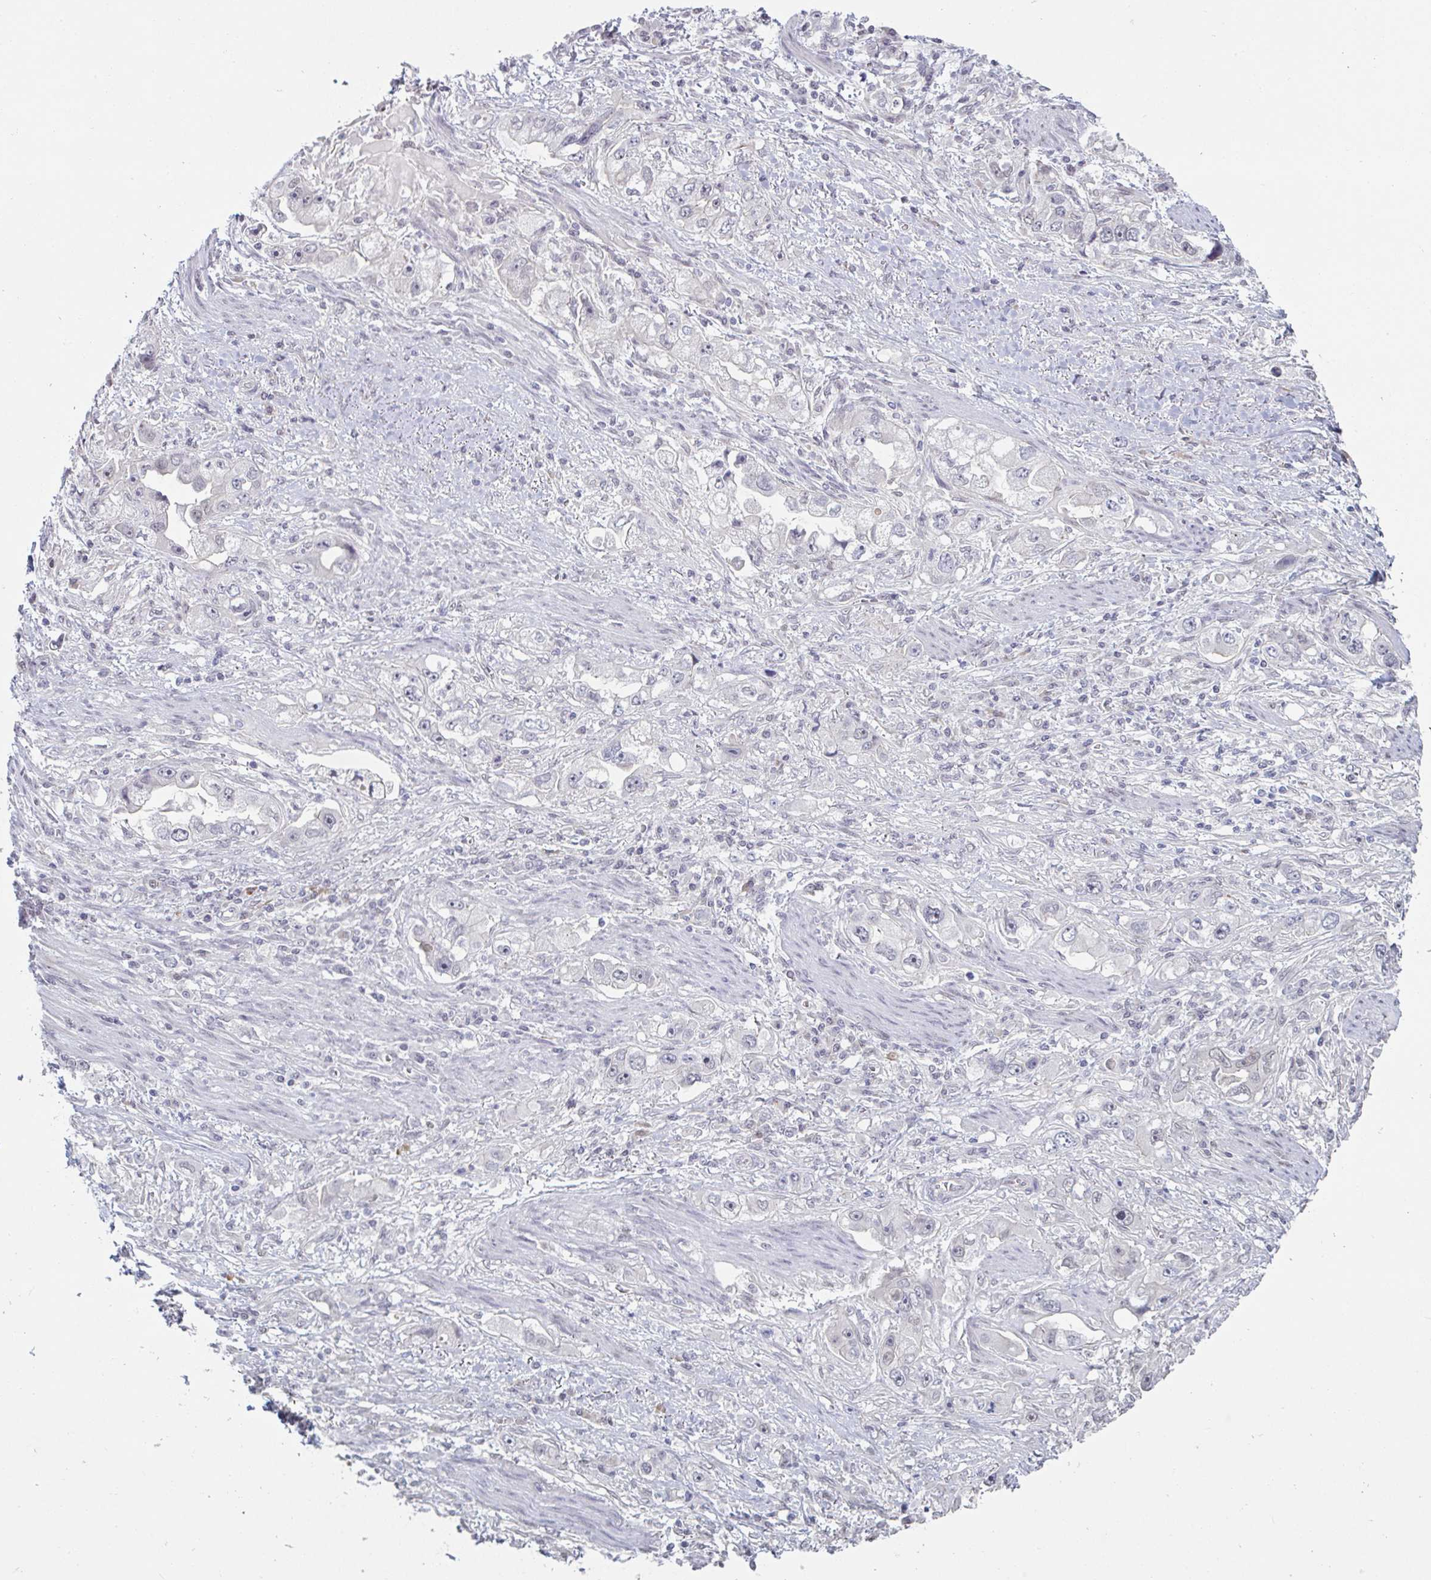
{"staining": {"intensity": "negative", "quantity": "none", "location": "none"}, "tissue": "stomach cancer", "cell_type": "Tumor cells", "image_type": "cancer", "snomed": [{"axis": "morphology", "description": "Adenocarcinoma, NOS"}, {"axis": "topography", "description": "Stomach, lower"}], "caption": "IHC histopathology image of human stomach cancer (adenocarcinoma) stained for a protein (brown), which displays no positivity in tumor cells.", "gene": "ZNF214", "patient": {"sex": "female", "age": 93}}